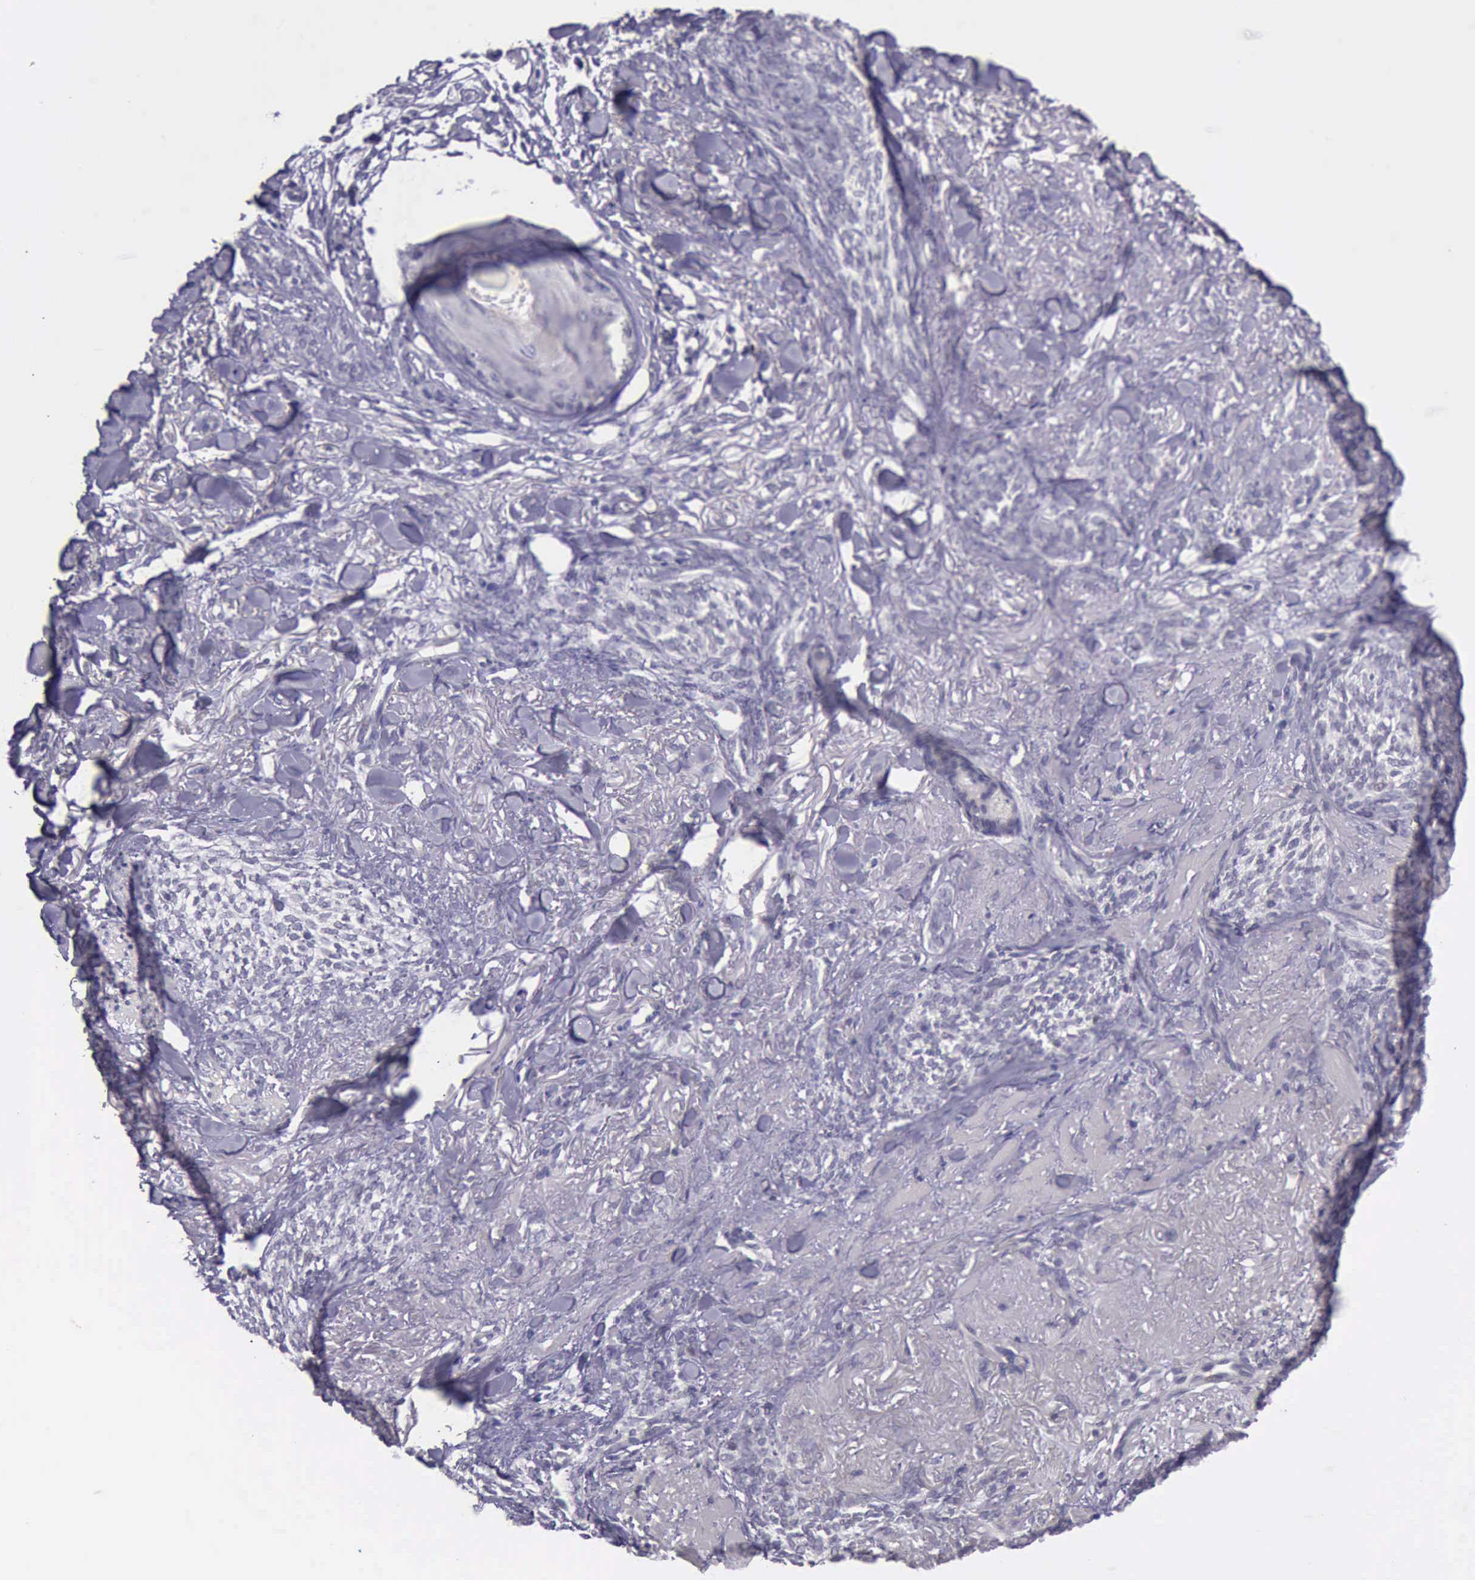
{"staining": {"intensity": "negative", "quantity": "none", "location": "none"}, "tissue": "skin cancer", "cell_type": "Tumor cells", "image_type": "cancer", "snomed": [{"axis": "morphology", "description": "Basal cell carcinoma"}, {"axis": "topography", "description": "Skin"}], "caption": "This is an immunohistochemistry (IHC) histopathology image of basal cell carcinoma (skin). There is no staining in tumor cells.", "gene": "ARNT2", "patient": {"sex": "female", "age": 81}}